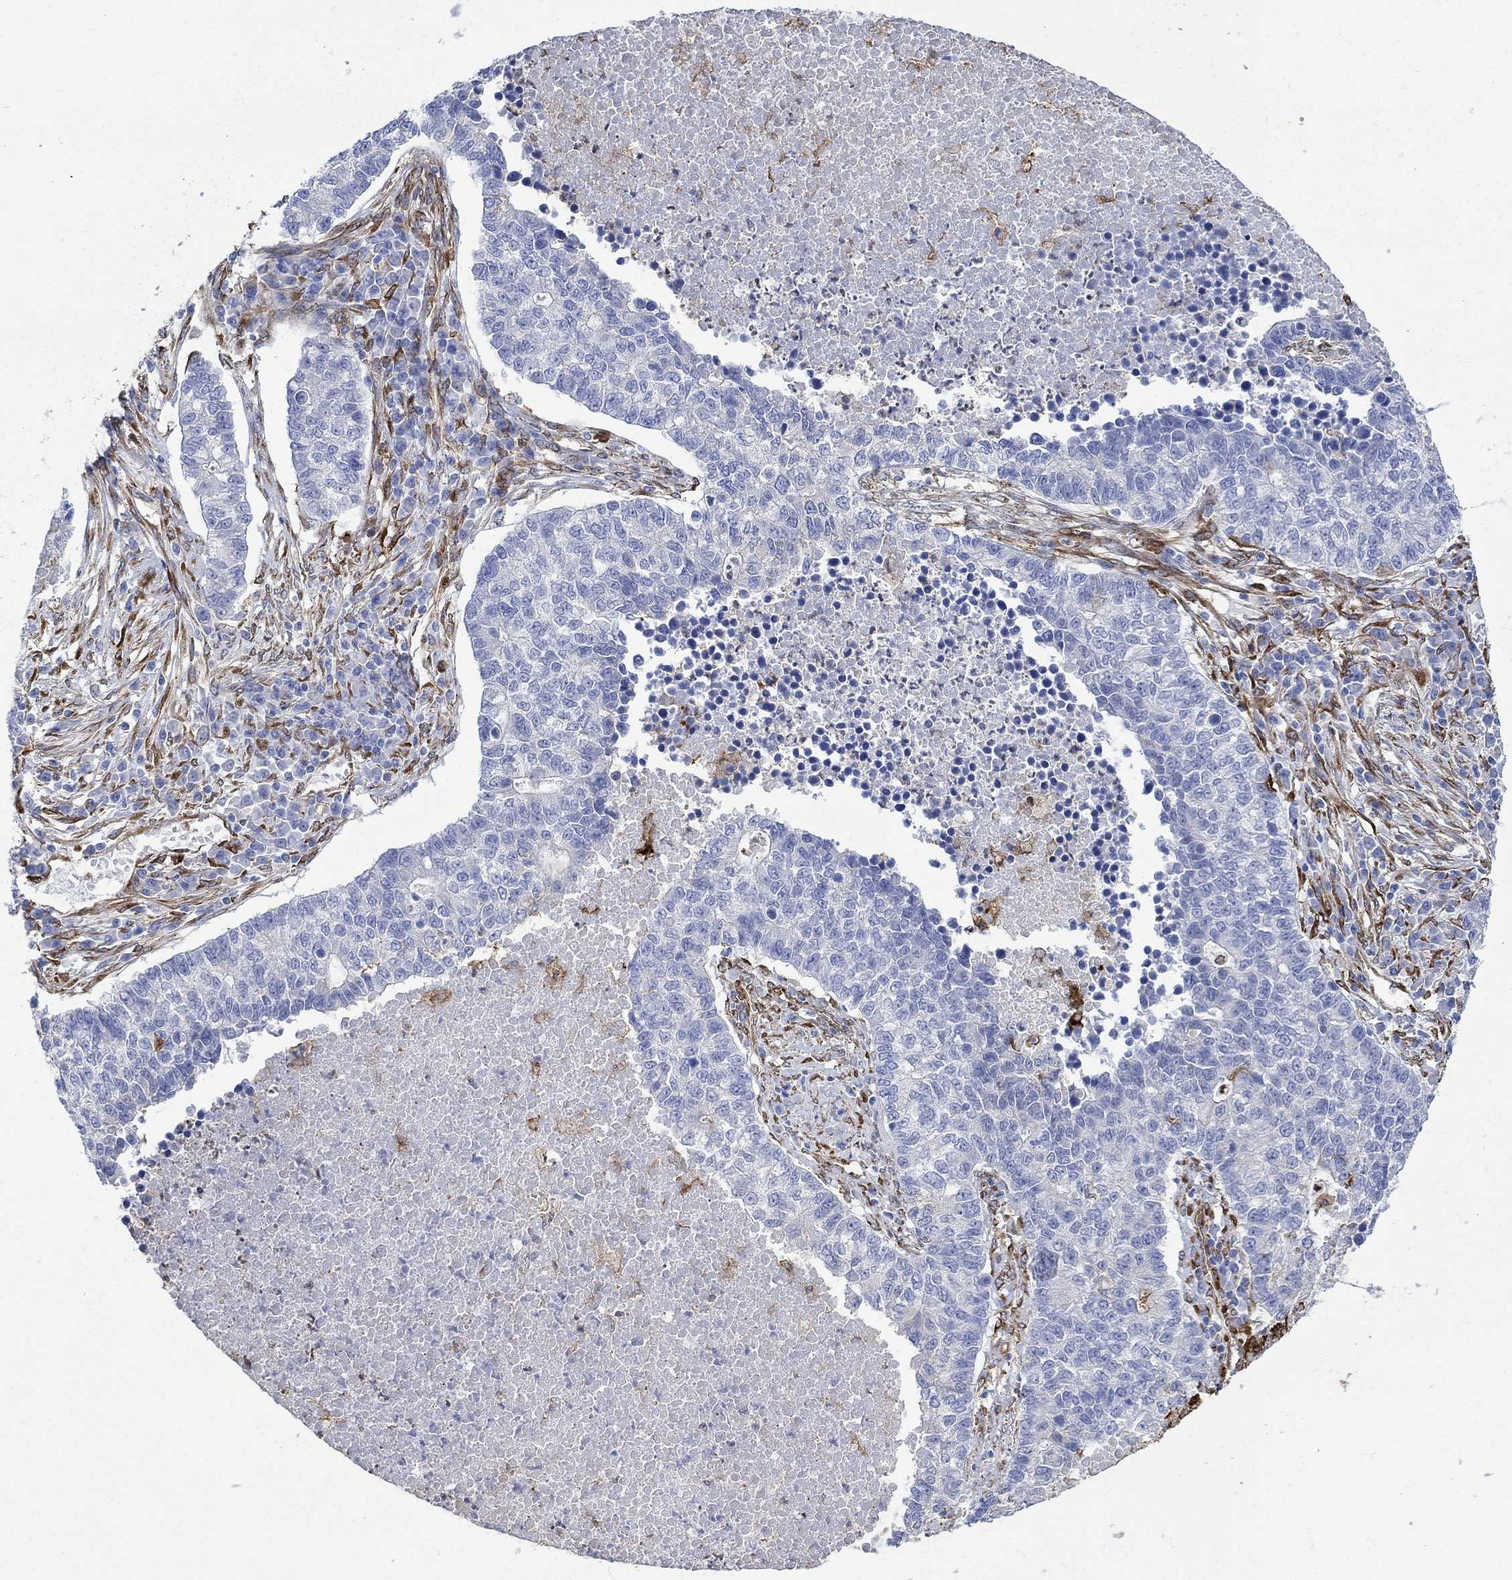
{"staining": {"intensity": "negative", "quantity": "none", "location": "none"}, "tissue": "lung cancer", "cell_type": "Tumor cells", "image_type": "cancer", "snomed": [{"axis": "morphology", "description": "Adenocarcinoma, NOS"}, {"axis": "topography", "description": "Lung"}], "caption": "The micrograph demonstrates no significant staining in tumor cells of lung cancer.", "gene": "TGM2", "patient": {"sex": "male", "age": 57}}